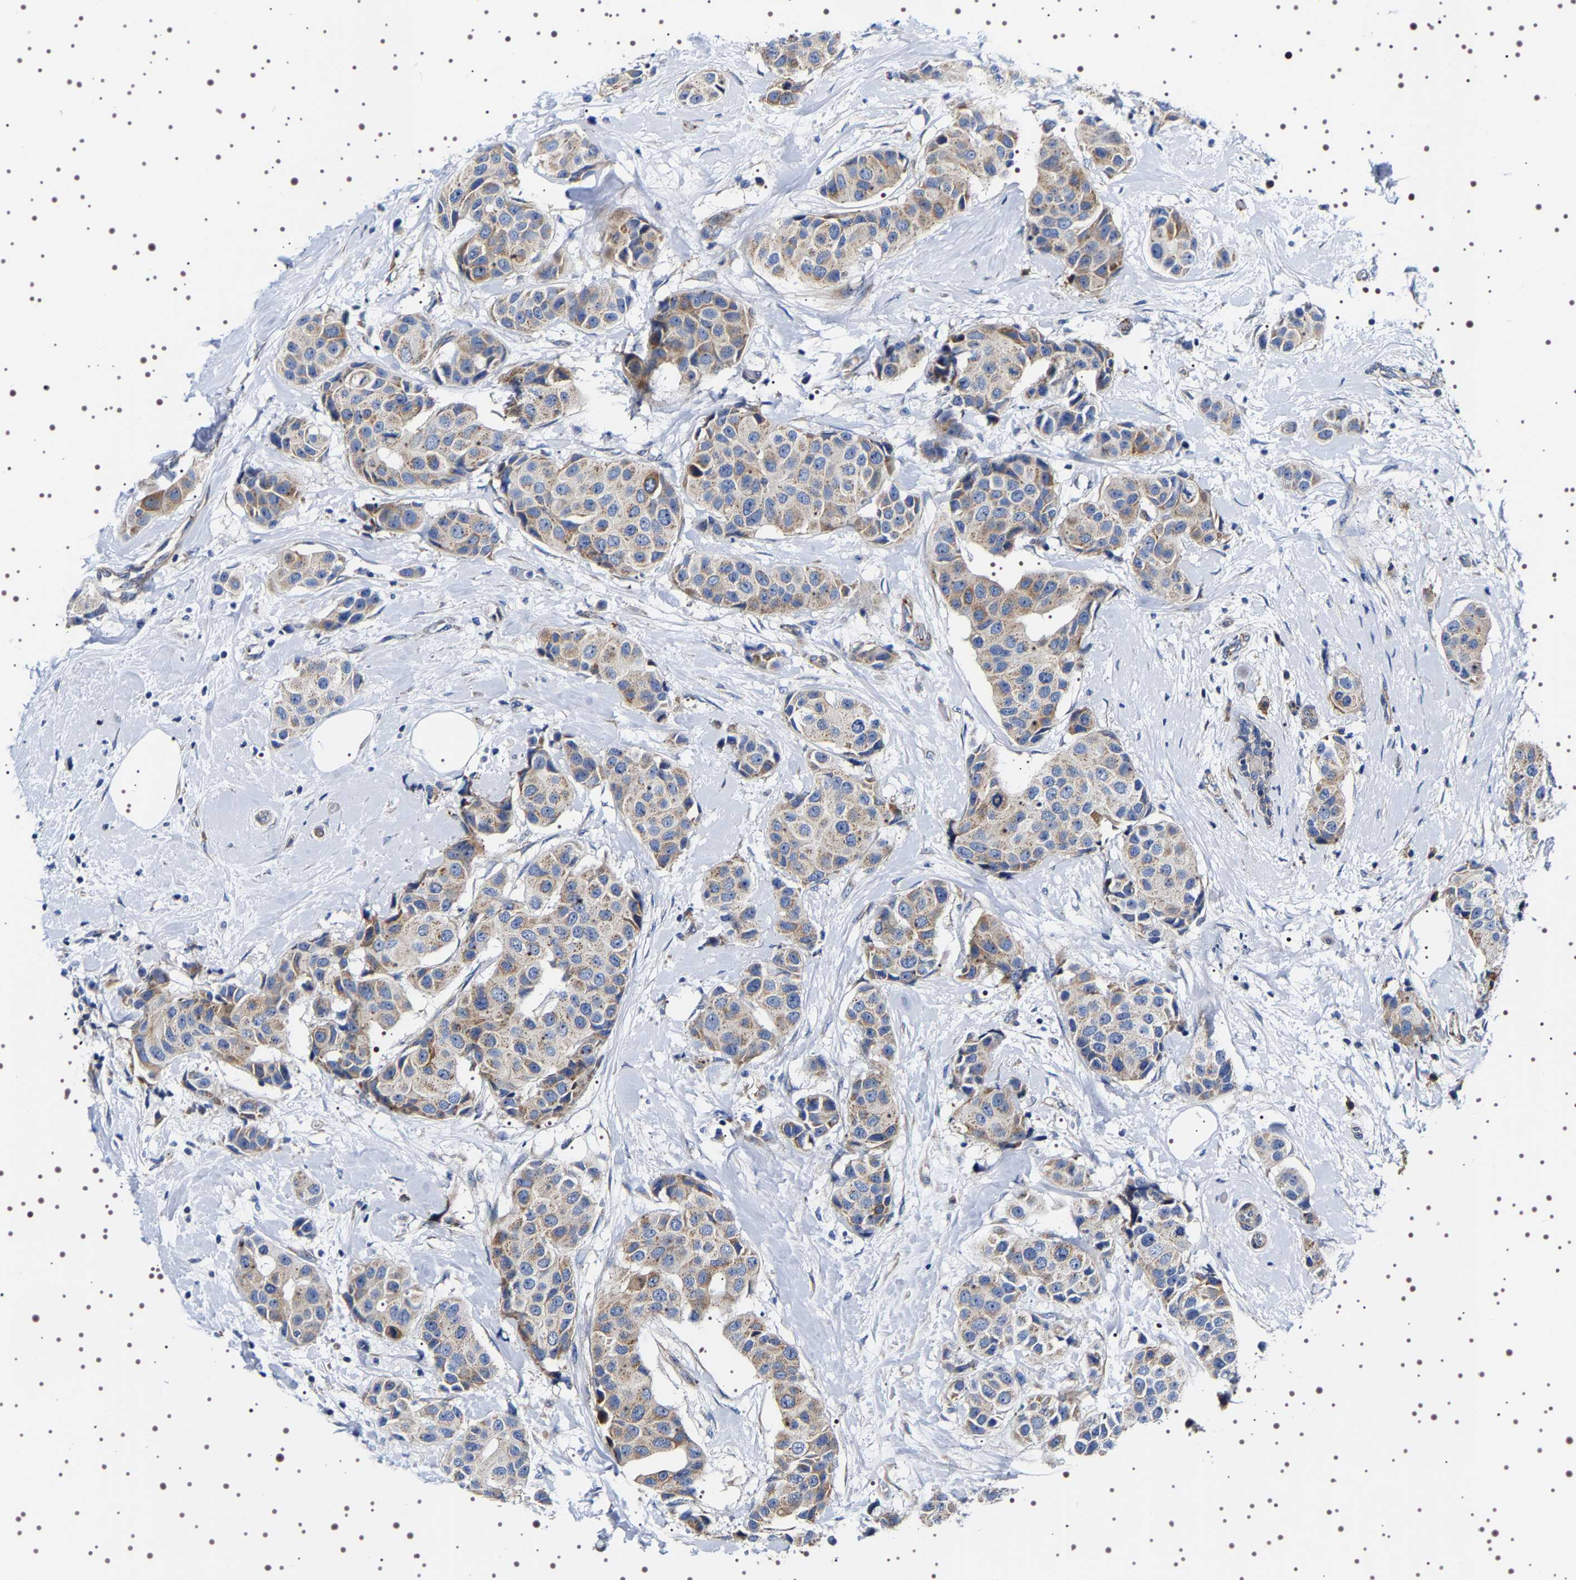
{"staining": {"intensity": "weak", "quantity": "25%-75%", "location": "cytoplasmic/membranous"}, "tissue": "breast cancer", "cell_type": "Tumor cells", "image_type": "cancer", "snomed": [{"axis": "morphology", "description": "Normal tissue, NOS"}, {"axis": "morphology", "description": "Duct carcinoma"}, {"axis": "topography", "description": "Breast"}], "caption": "Weak cytoplasmic/membranous staining for a protein is seen in about 25%-75% of tumor cells of breast cancer using immunohistochemistry (IHC).", "gene": "SQLE", "patient": {"sex": "female", "age": 39}}